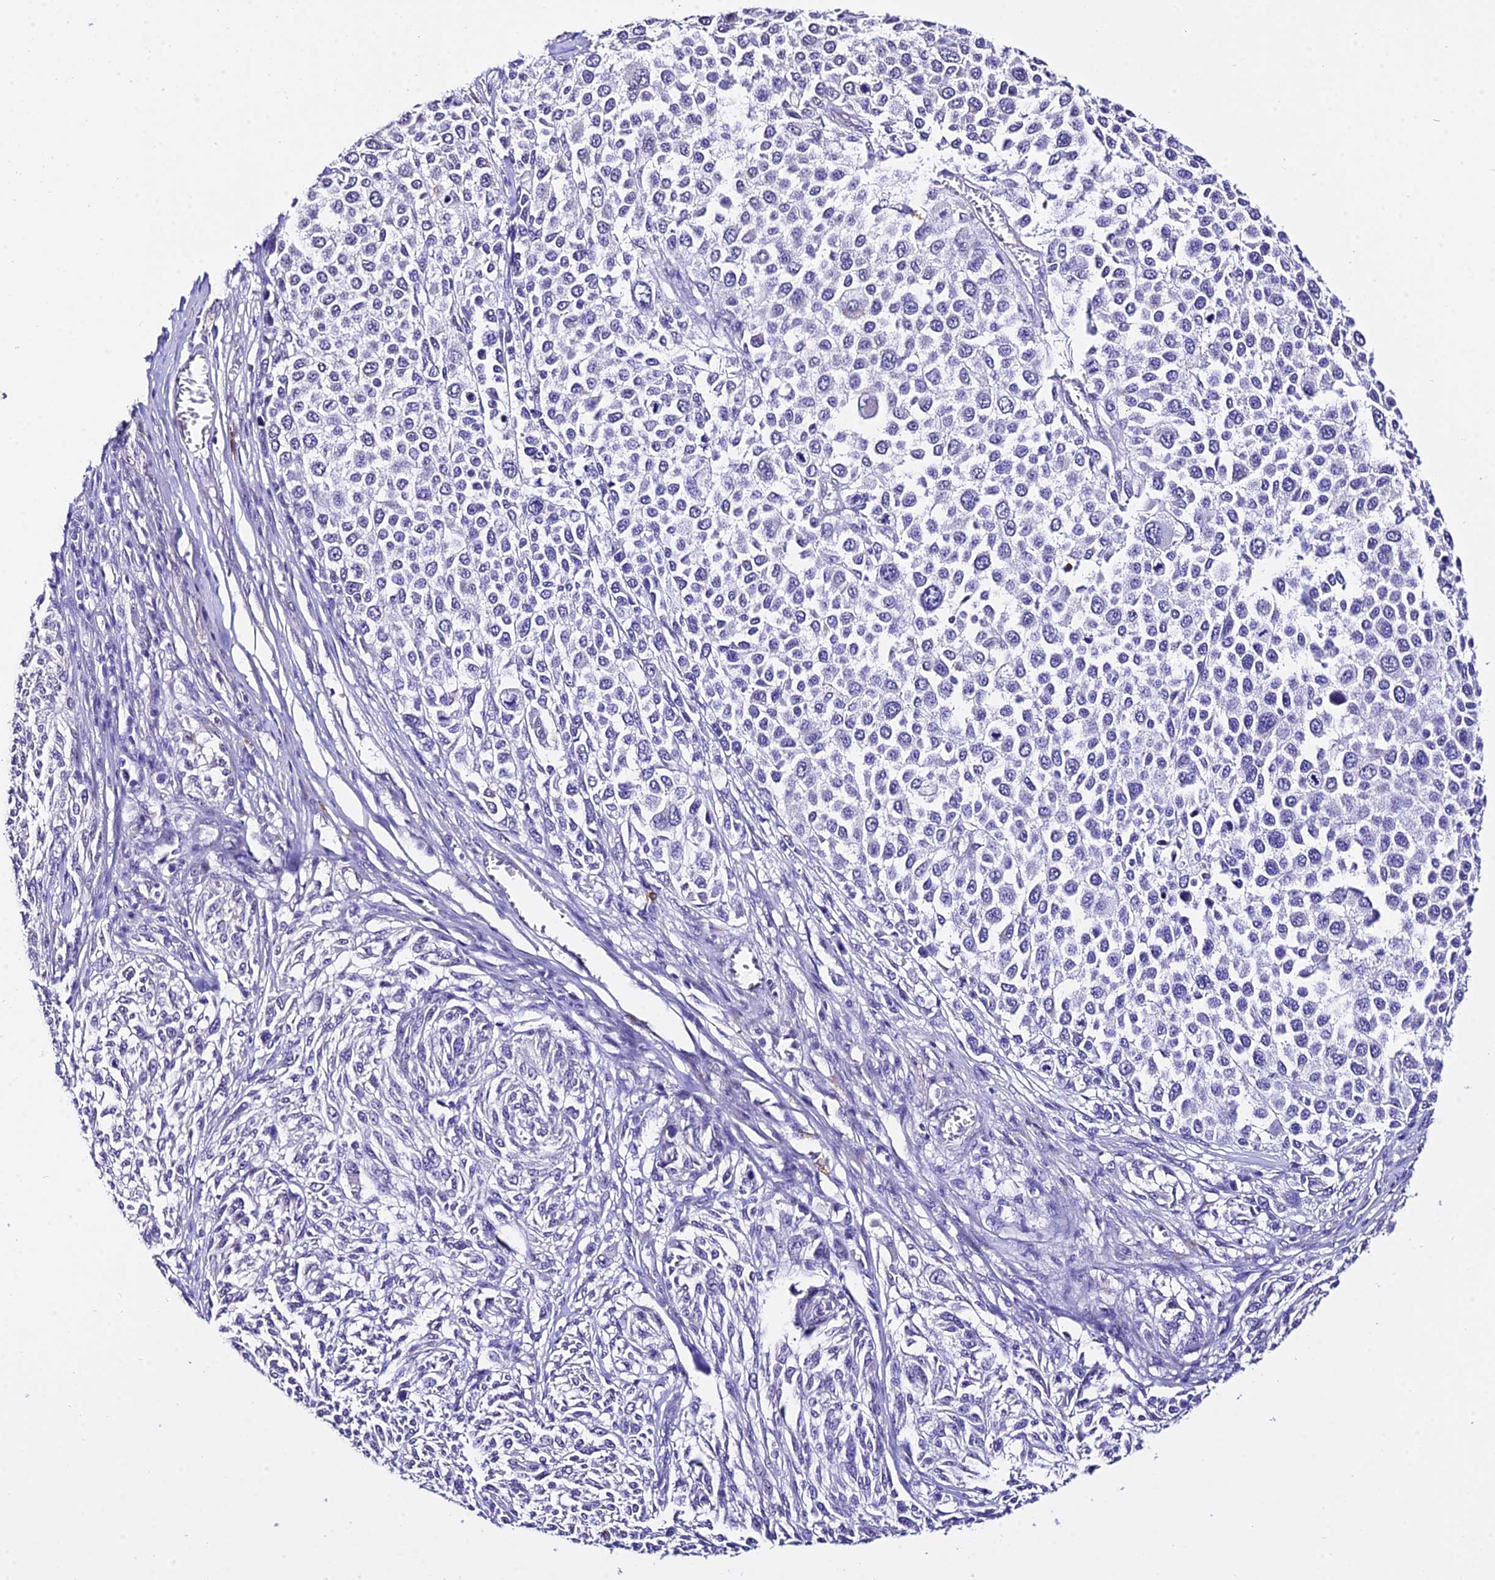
{"staining": {"intensity": "negative", "quantity": "none", "location": "none"}, "tissue": "melanoma", "cell_type": "Tumor cells", "image_type": "cancer", "snomed": [{"axis": "morphology", "description": "Malignant melanoma, NOS"}, {"axis": "topography", "description": "Skin of trunk"}], "caption": "Malignant melanoma stained for a protein using IHC exhibits no positivity tumor cells.", "gene": "POLR2I", "patient": {"sex": "male", "age": 71}}